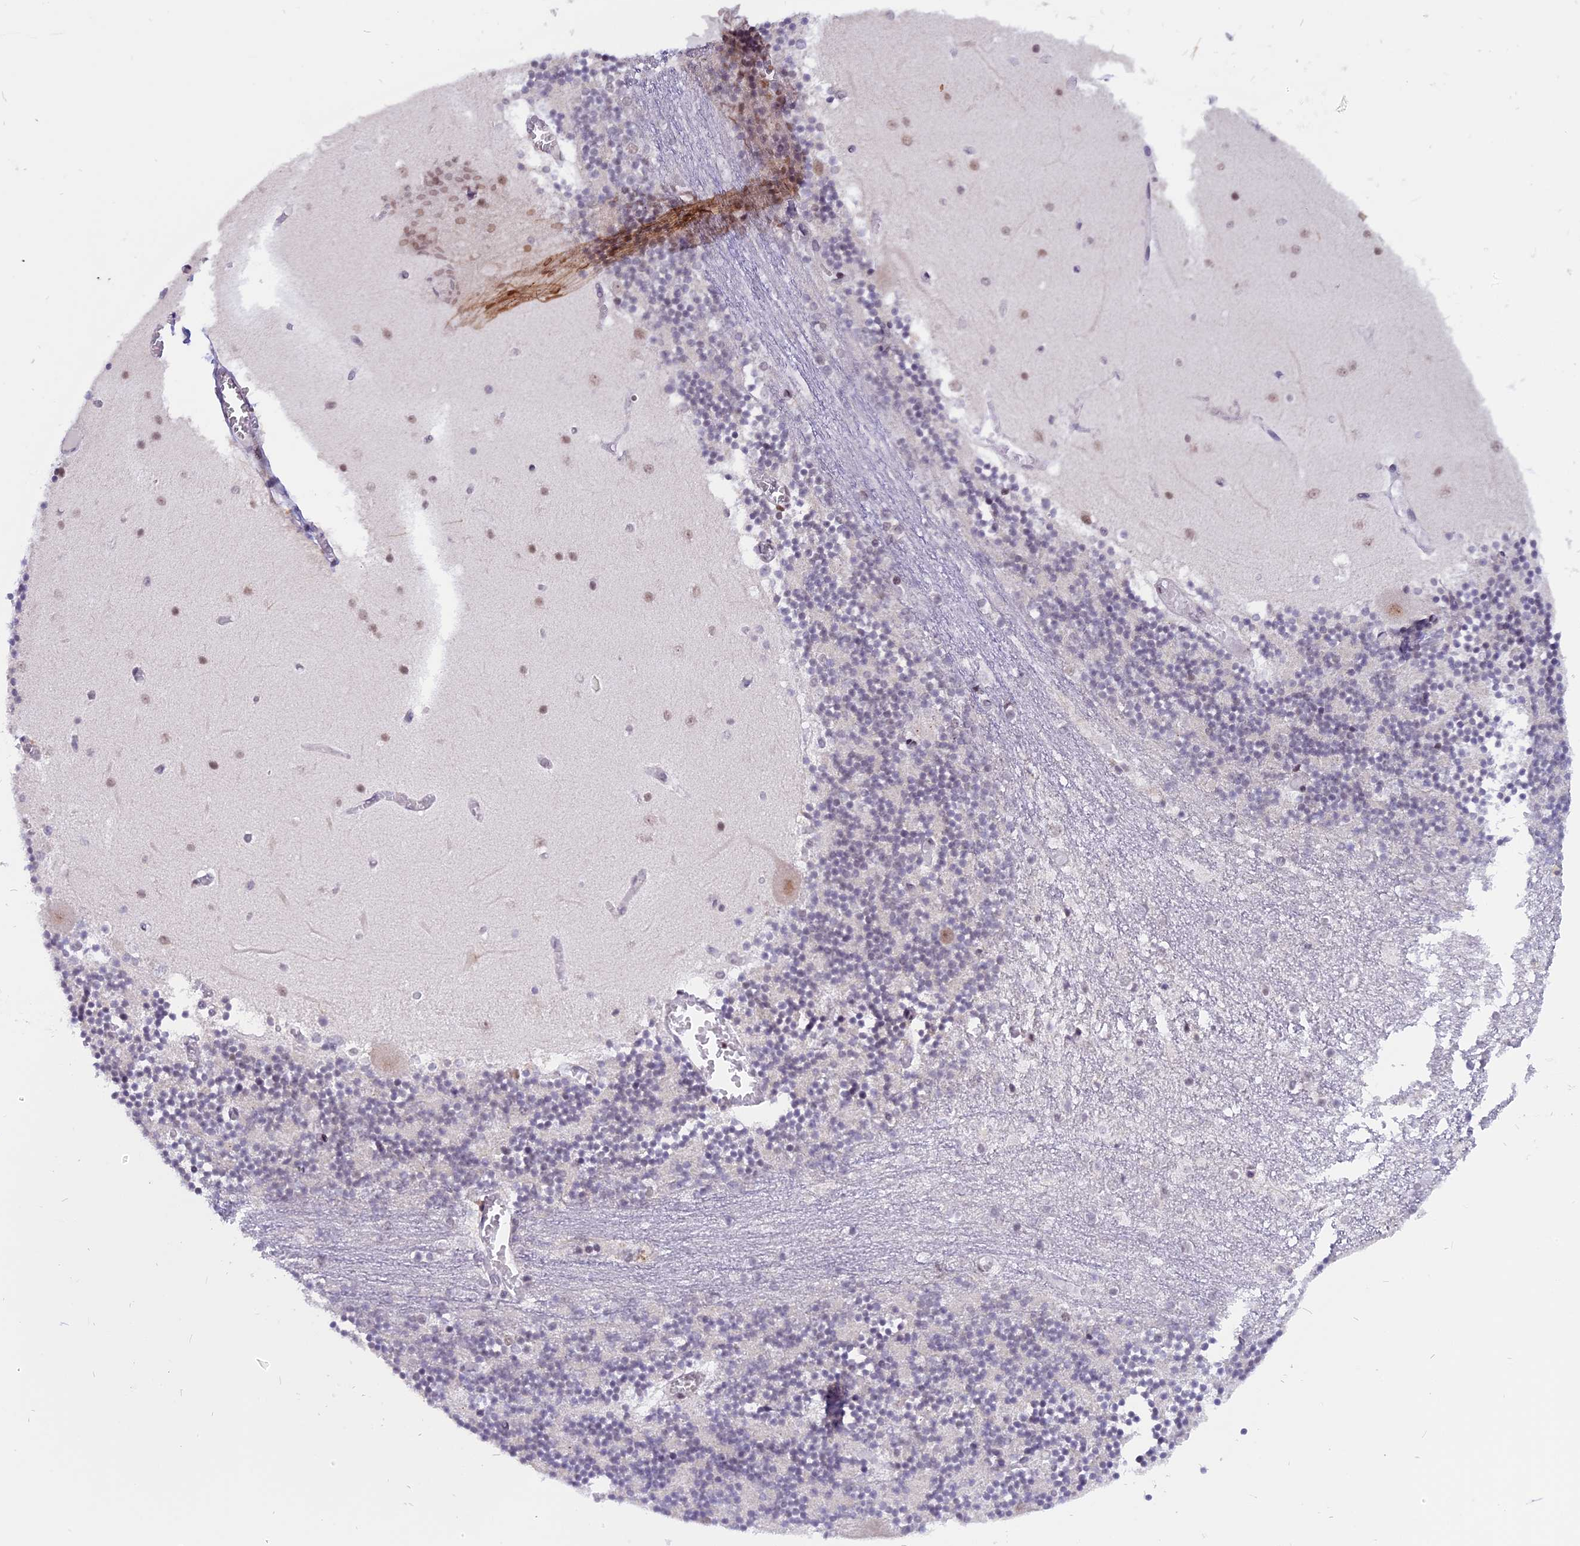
{"staining": {"intensity": "weak", "quantity": "<25%", "location": "nuclear"}, "tissue": "cerebellum", "cell_type": "Cells in granular layer", "image_type": "normal", "snomed": [{"axis": "morphology", "description": "Normal tissue, NOS"}, {"axis": "topography", "description": "Cerebellum"}], "caption": "There is no significant positivity in cells in granular layer of cerebellum. (Stains: DAB (3,3'-diaminobenzidine) IHC with hematoxylin counter stain, Microscopy: brightfield microscopy at high magnification).", "gene": "TADA3", "patient": {"sex": "female", "age": 28}}